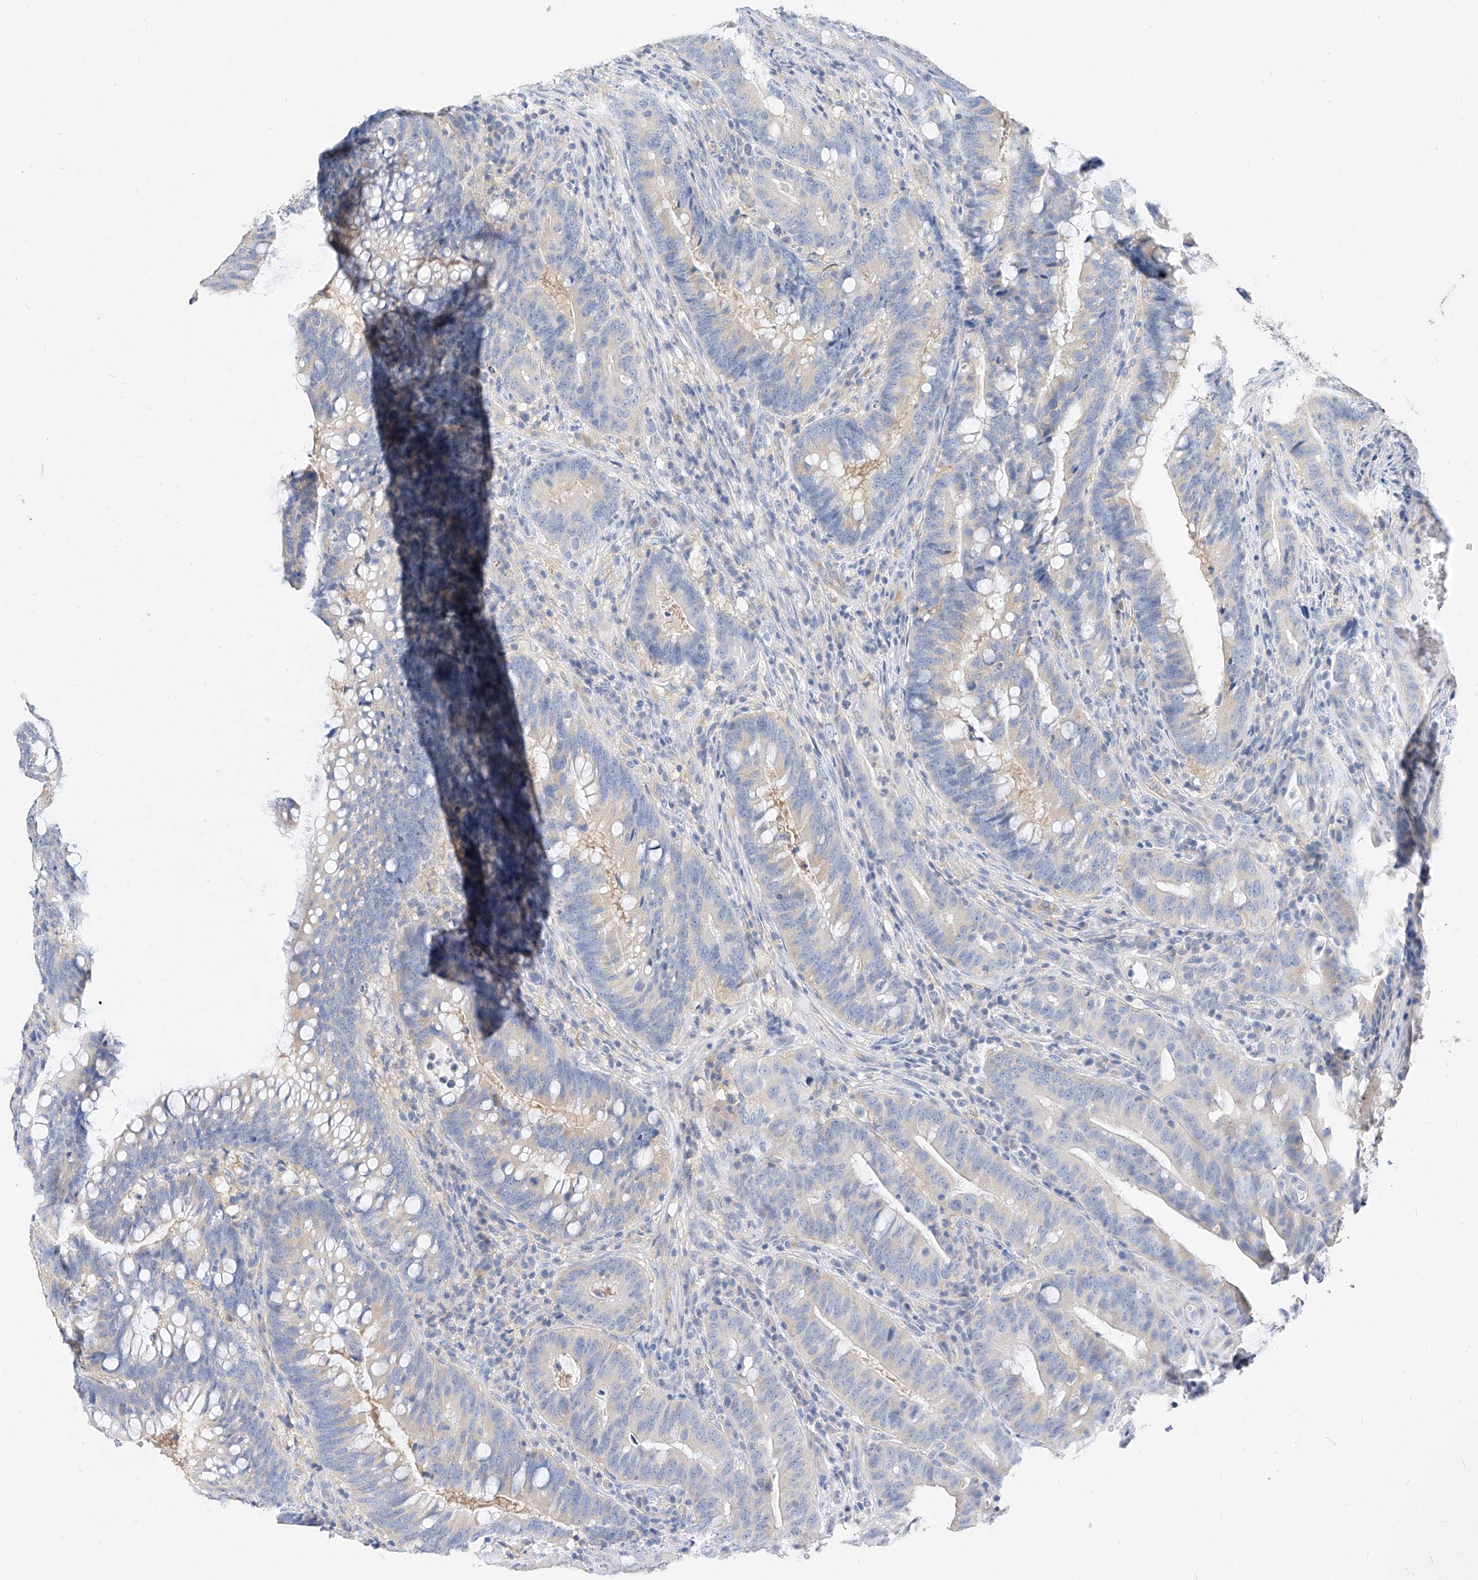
{"staining": {"intensity": "negative", "quantity": "none", "location": "none"}, "tissue": "colorectal cancer", "cell_type": "Tumor cells", "image_type": "cancer", "snomed": [{"axis": "morphology", "description": "Adenocarcinoma, NOS"}, {"axis": "topography", "description": "Colon"}], "caption": "High magnification brightfield microscopy of colorectal adenocarcinoma stained with DAB (3,3'-diaminobenzidine) (brown) and counterstained with hematoxylin (blue): tumor cells show no significant expression.", "gene": "ZZEF1", "patient": {"sex": "female", "age": 66}}